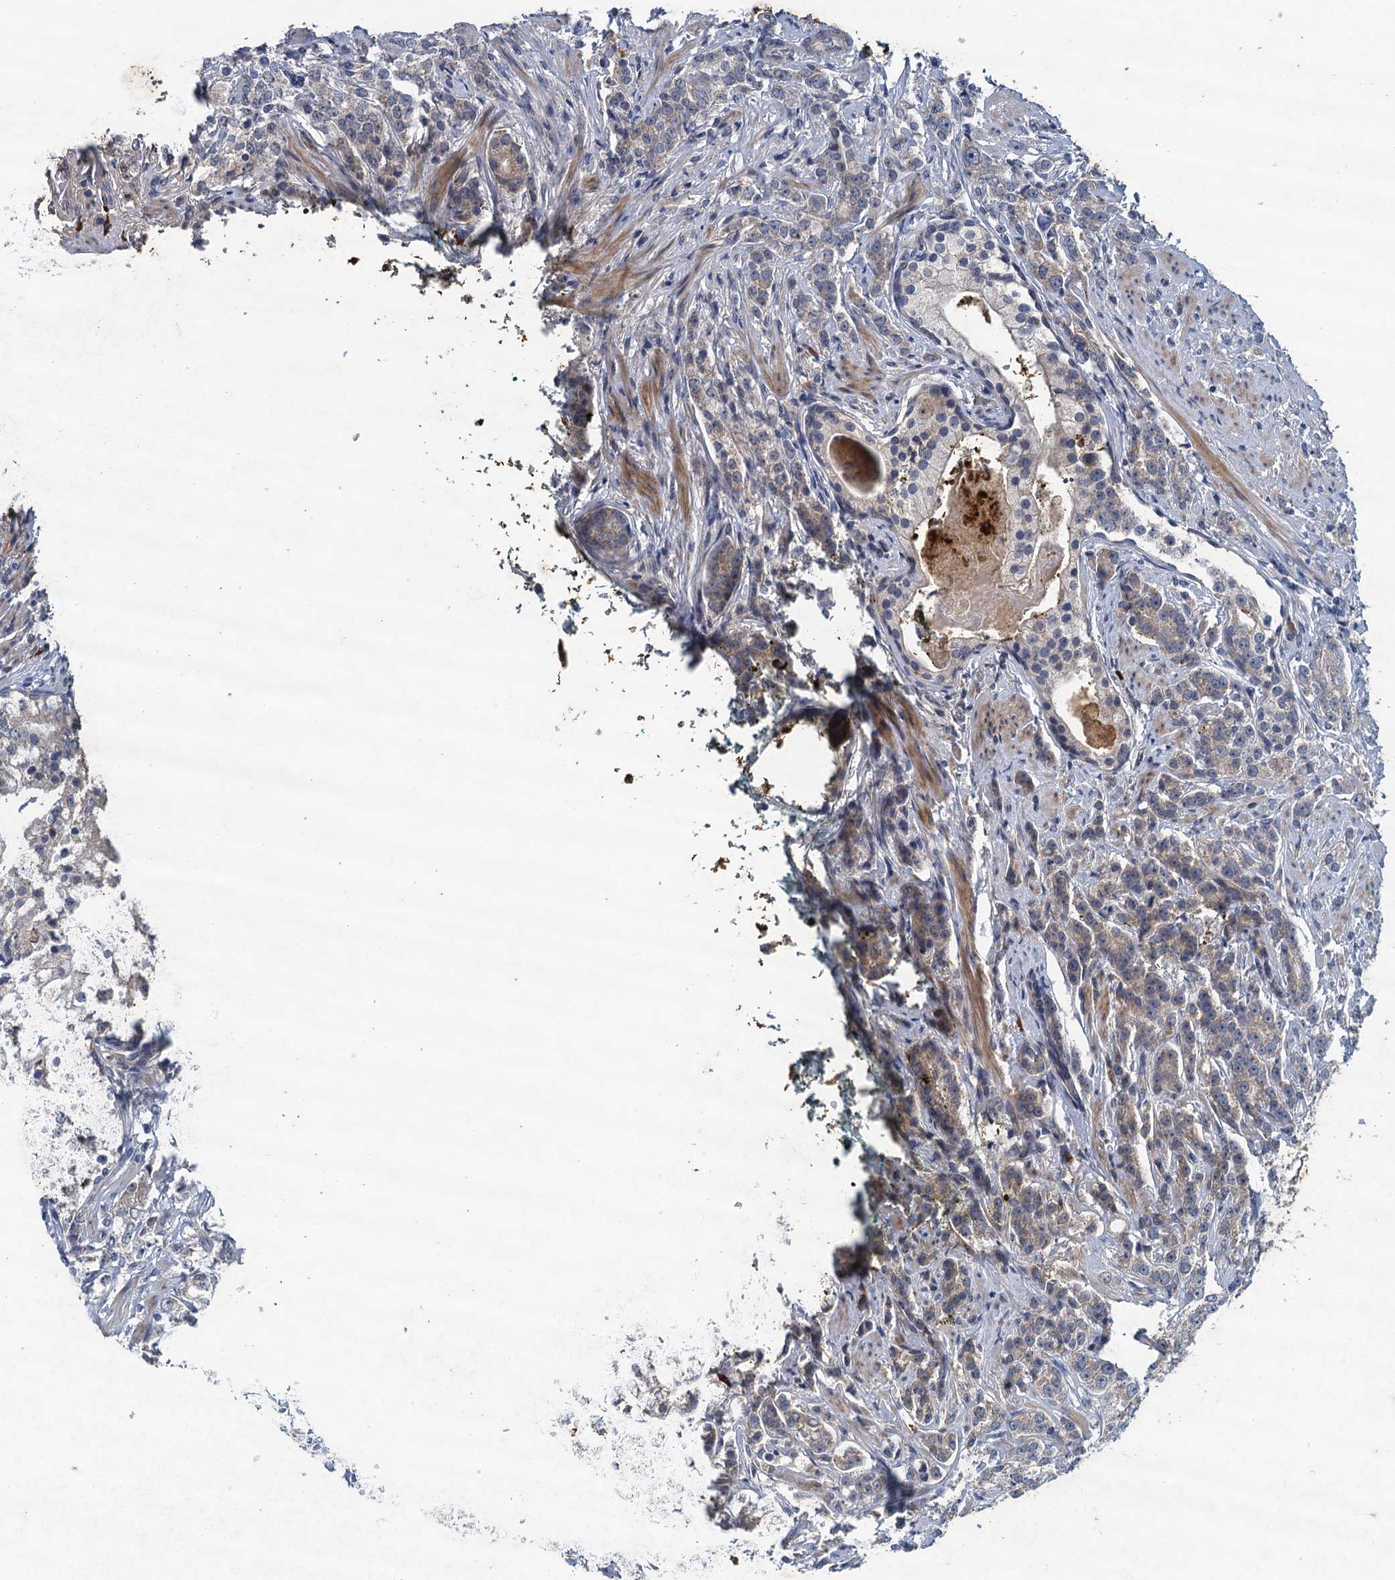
{"staining": {"intensity": "weak", "quantity": "25%-75%", "location": "cytoplasmic/membranous"}, "tissue": "prostate cancer", "cell_type": "Tumor cells", "image_type": "cancer", "snomed": [{"axis": "morphology", "description": "Adenocarcinoma, High grade"}, {"axis": "topography", "description": "Prostate"}], "caption": "Weak cytoplasmic/membranous protein expression is identified in approximately 25%-75% of tumor cells in prostate cancer (high-grade adenocarcinoma).", "gene": "TPCN1", "patient": {"sex": "male", "age": 69}}